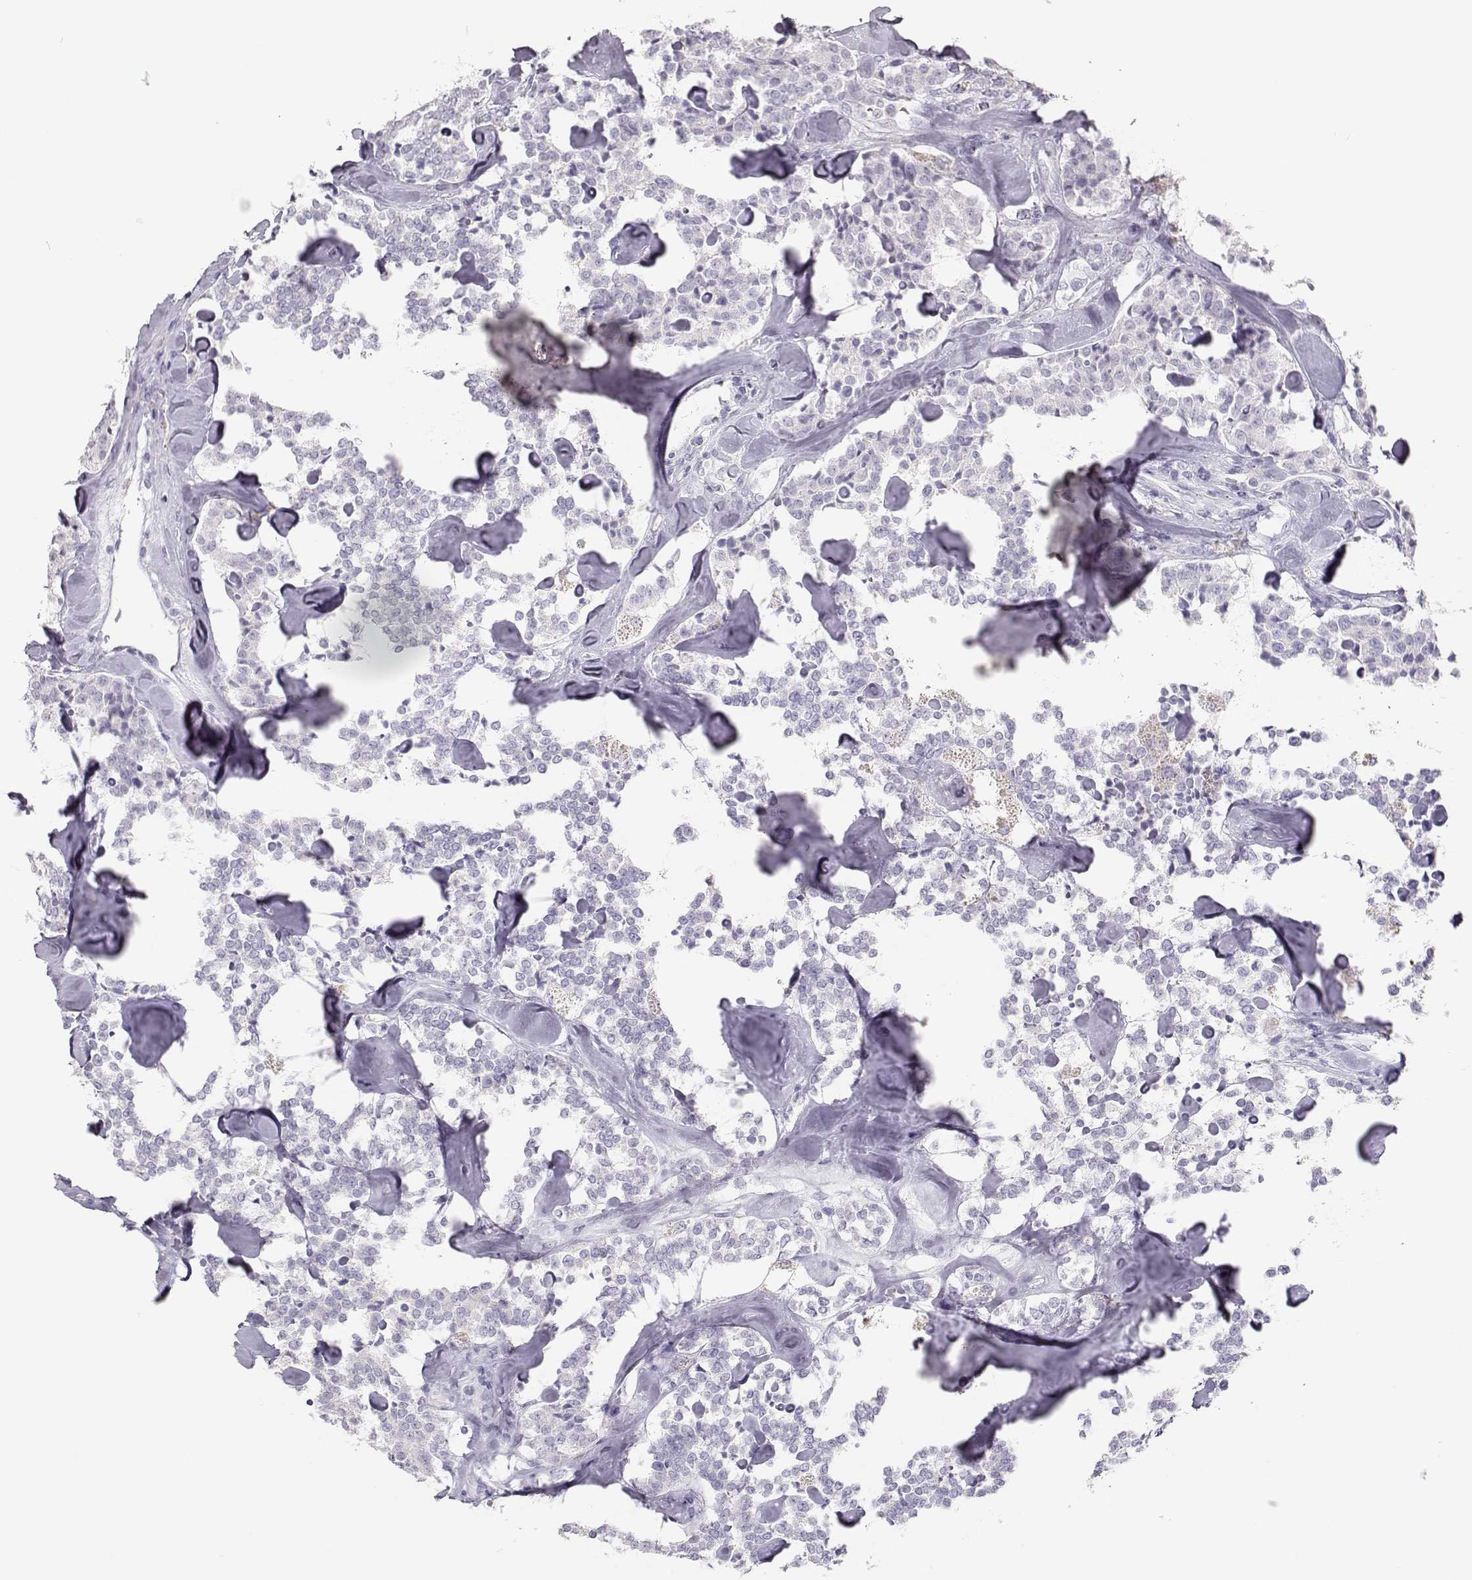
{"staining": {"intensity": "negative", "quantity": "none", "location": "none"}, "tissue": "carcinoid", "cell_type": "Tumor cells", "image_type": "cancer", "snomed": [{"axis": "morphology", "description": "Carcinoid, malignant, NOS"}, {"axis": "topography", "description": "Pancreas"}], "caption": "A histopathology image of carcinoid stained for a protein exhibits no brown staining in tumor cells.", "gene": "LEPR", "patient": {"sex": "male", "age": 41}}